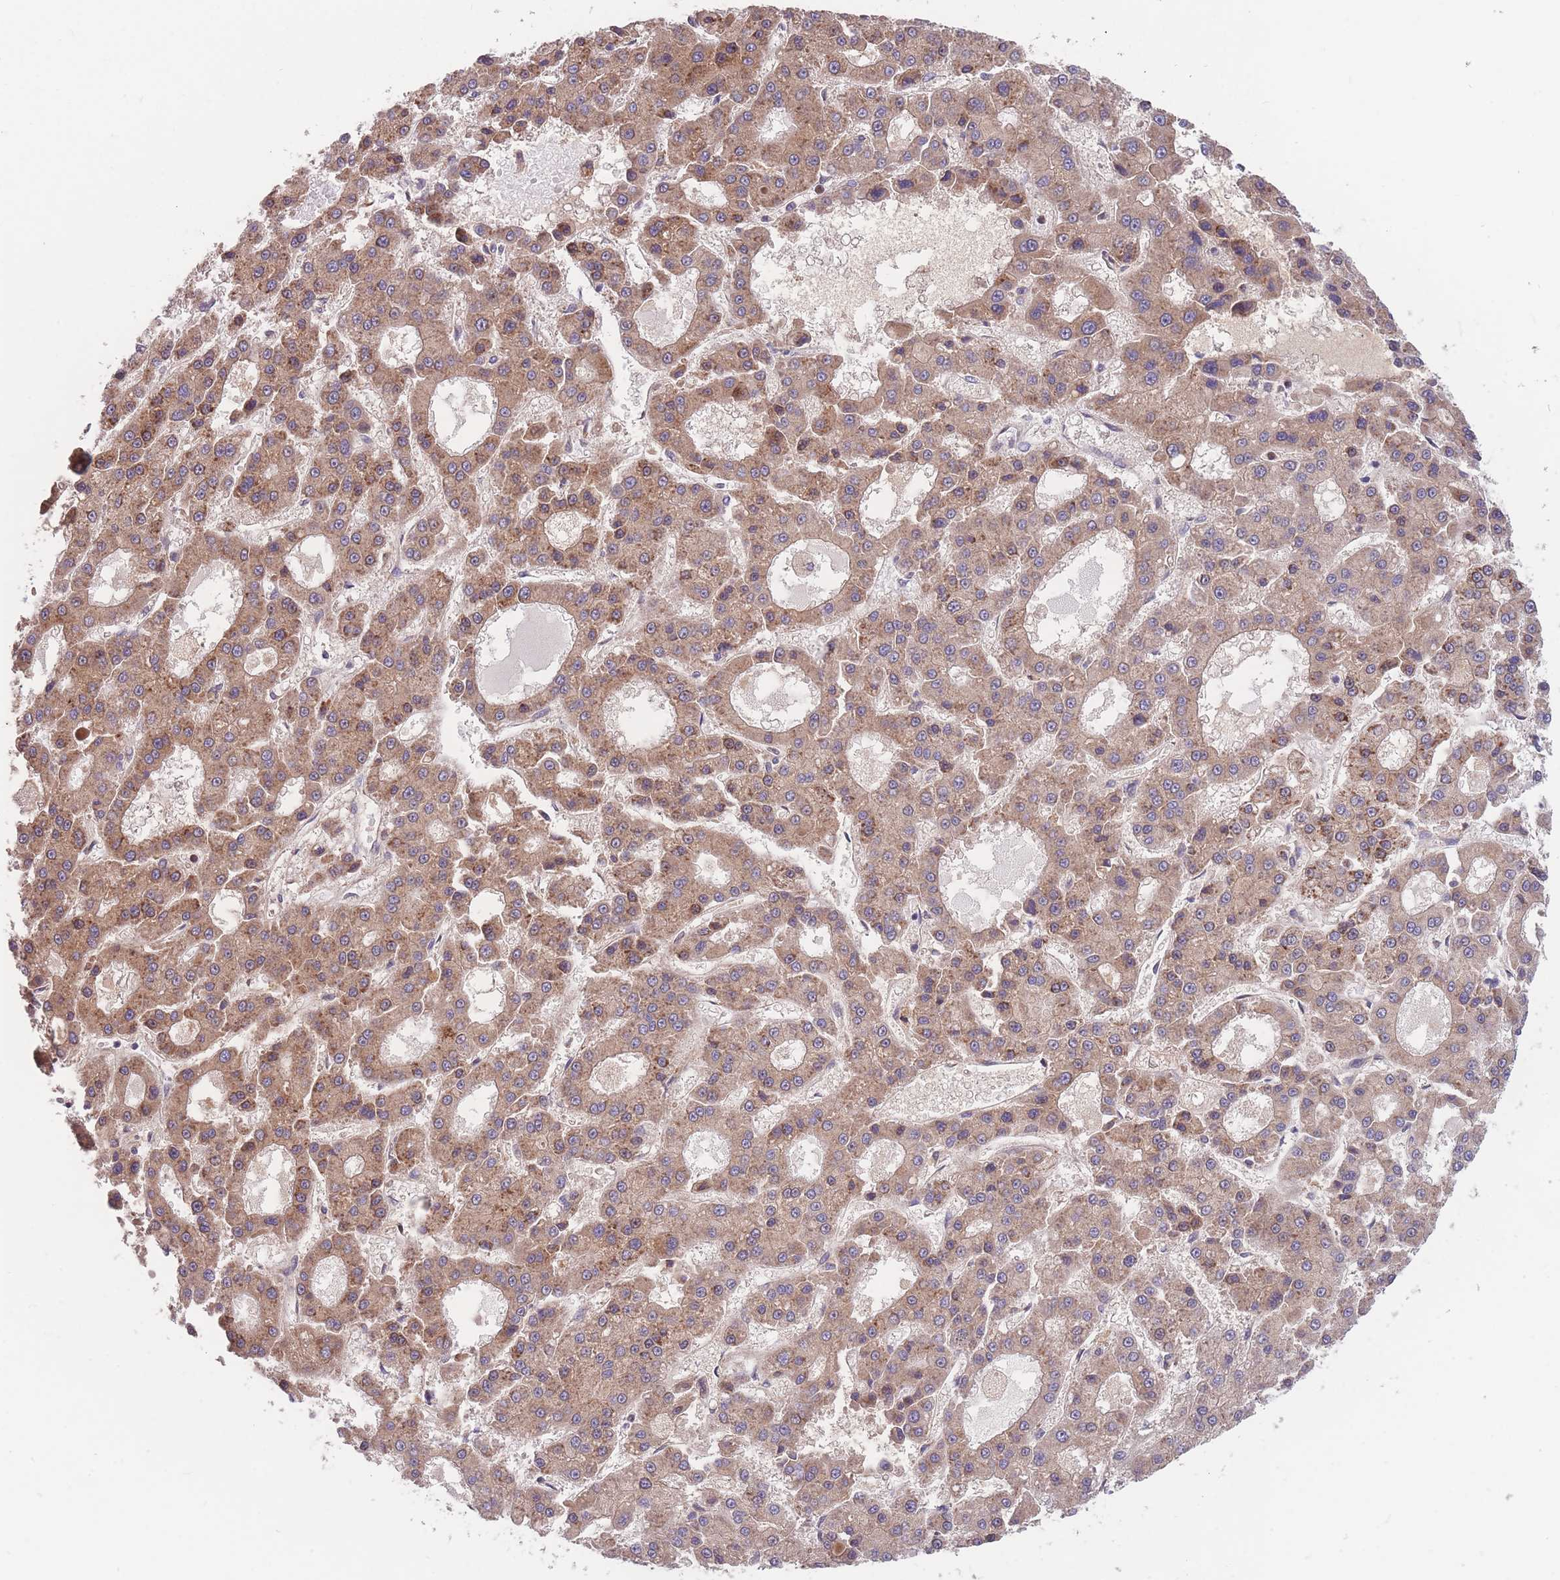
{"staining": {"intensity": "moderate", "quantity": ">75%", "location": "cytoplasmic/membranous"}, "tissue": "liver cancer", "cell_type": "Tumor cells", "image_type": "cancer", "snomed": [{"axis": "morphology", "description": "Carcinoma, Hepatocellular, NOS"}, {"axis": "topography", "description": "Liver"}], "caption": "Immunohistochemical staining of human liver cancer (hepatocellular carcinoma) reveals medium levels of moderate cytoplasmic/membranous protein staining in approximately >75% of tumor cells. (brown staining indicates protein expression, while blue staining denotes nuclei).", "gene": "TMEM131L", "patient": {"sex": "male", "age": 70}}